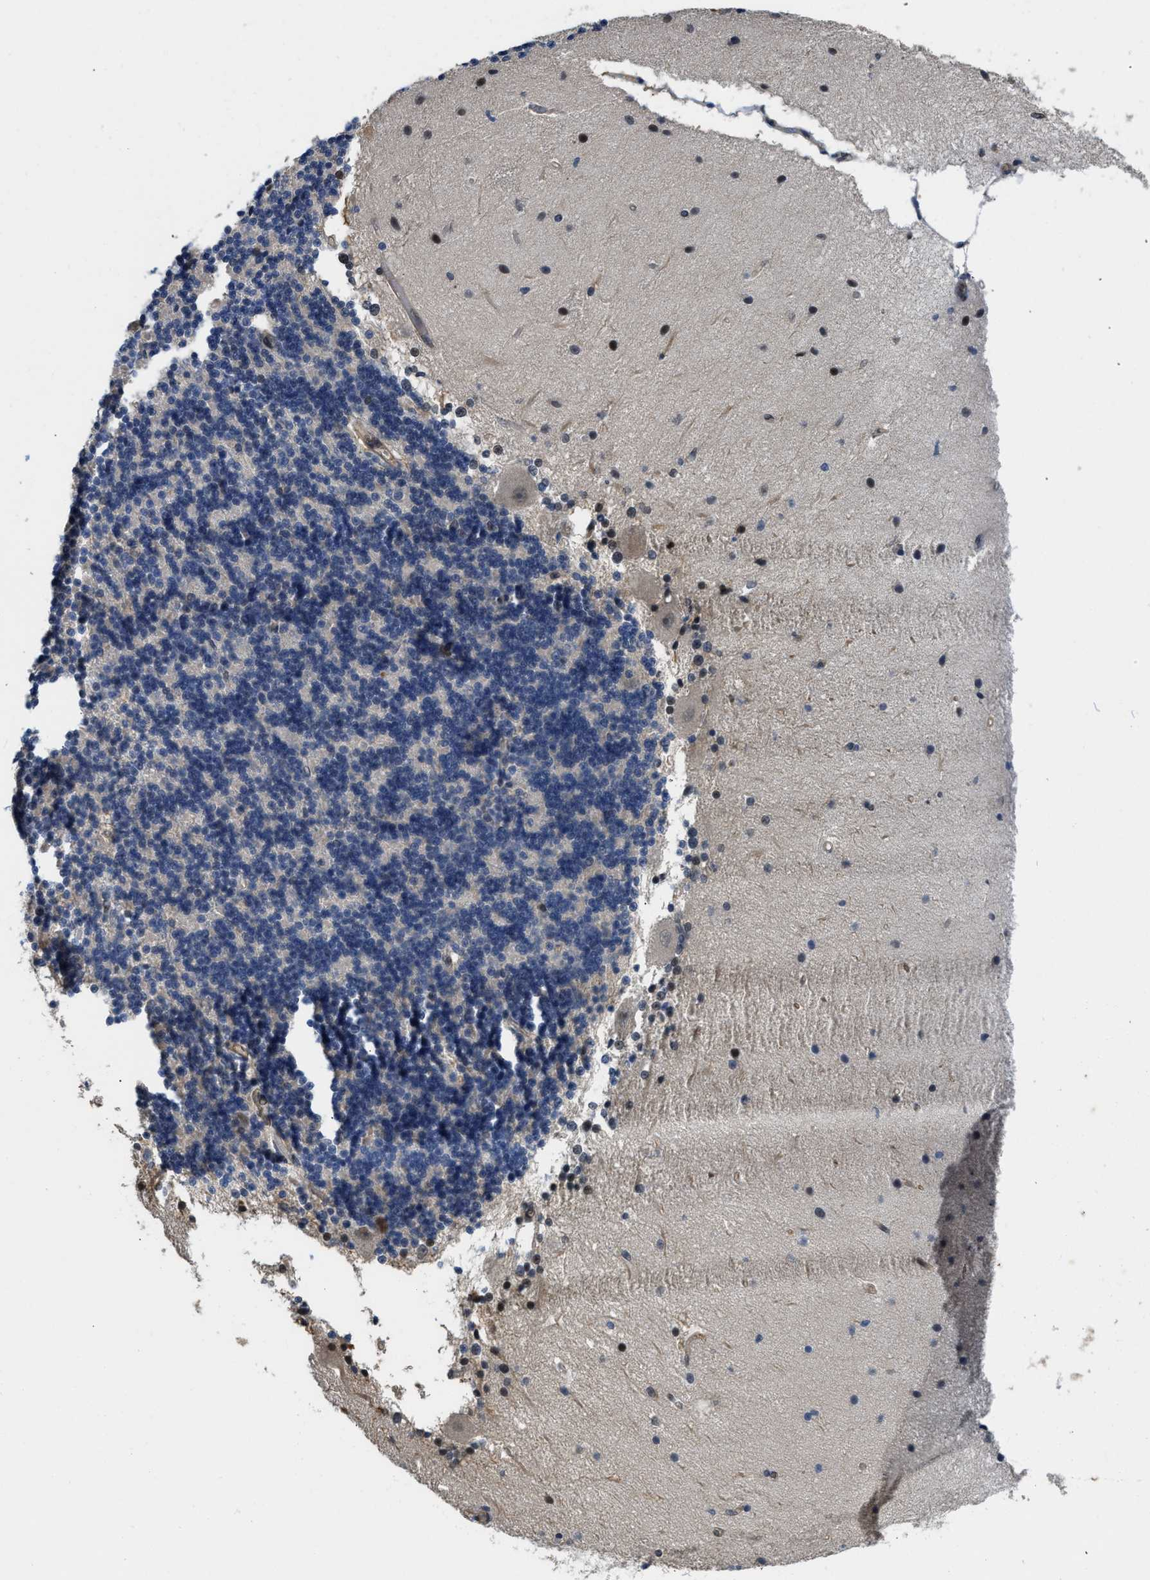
{"staining": {"intensity": "negative", "quantity": "none", "location": "none"}, "tissue": "cerebellum", "cell_type": "Cells in granular layer", "image_type": "normal", "snomed": [{"axis": "morphology", "description": "Normal tissue, NOS"}, {"axis": "topography", "description": "Cerebellum"}], "caption": "Immunohistochemistry of normal human cerebellum displays no positivity in cells in granular layer. (Immunohistochemistry (ihc), brightfield microscopy, high magnification).", "gene": "TES", "patient": {"sex": "female", "age": 54}}